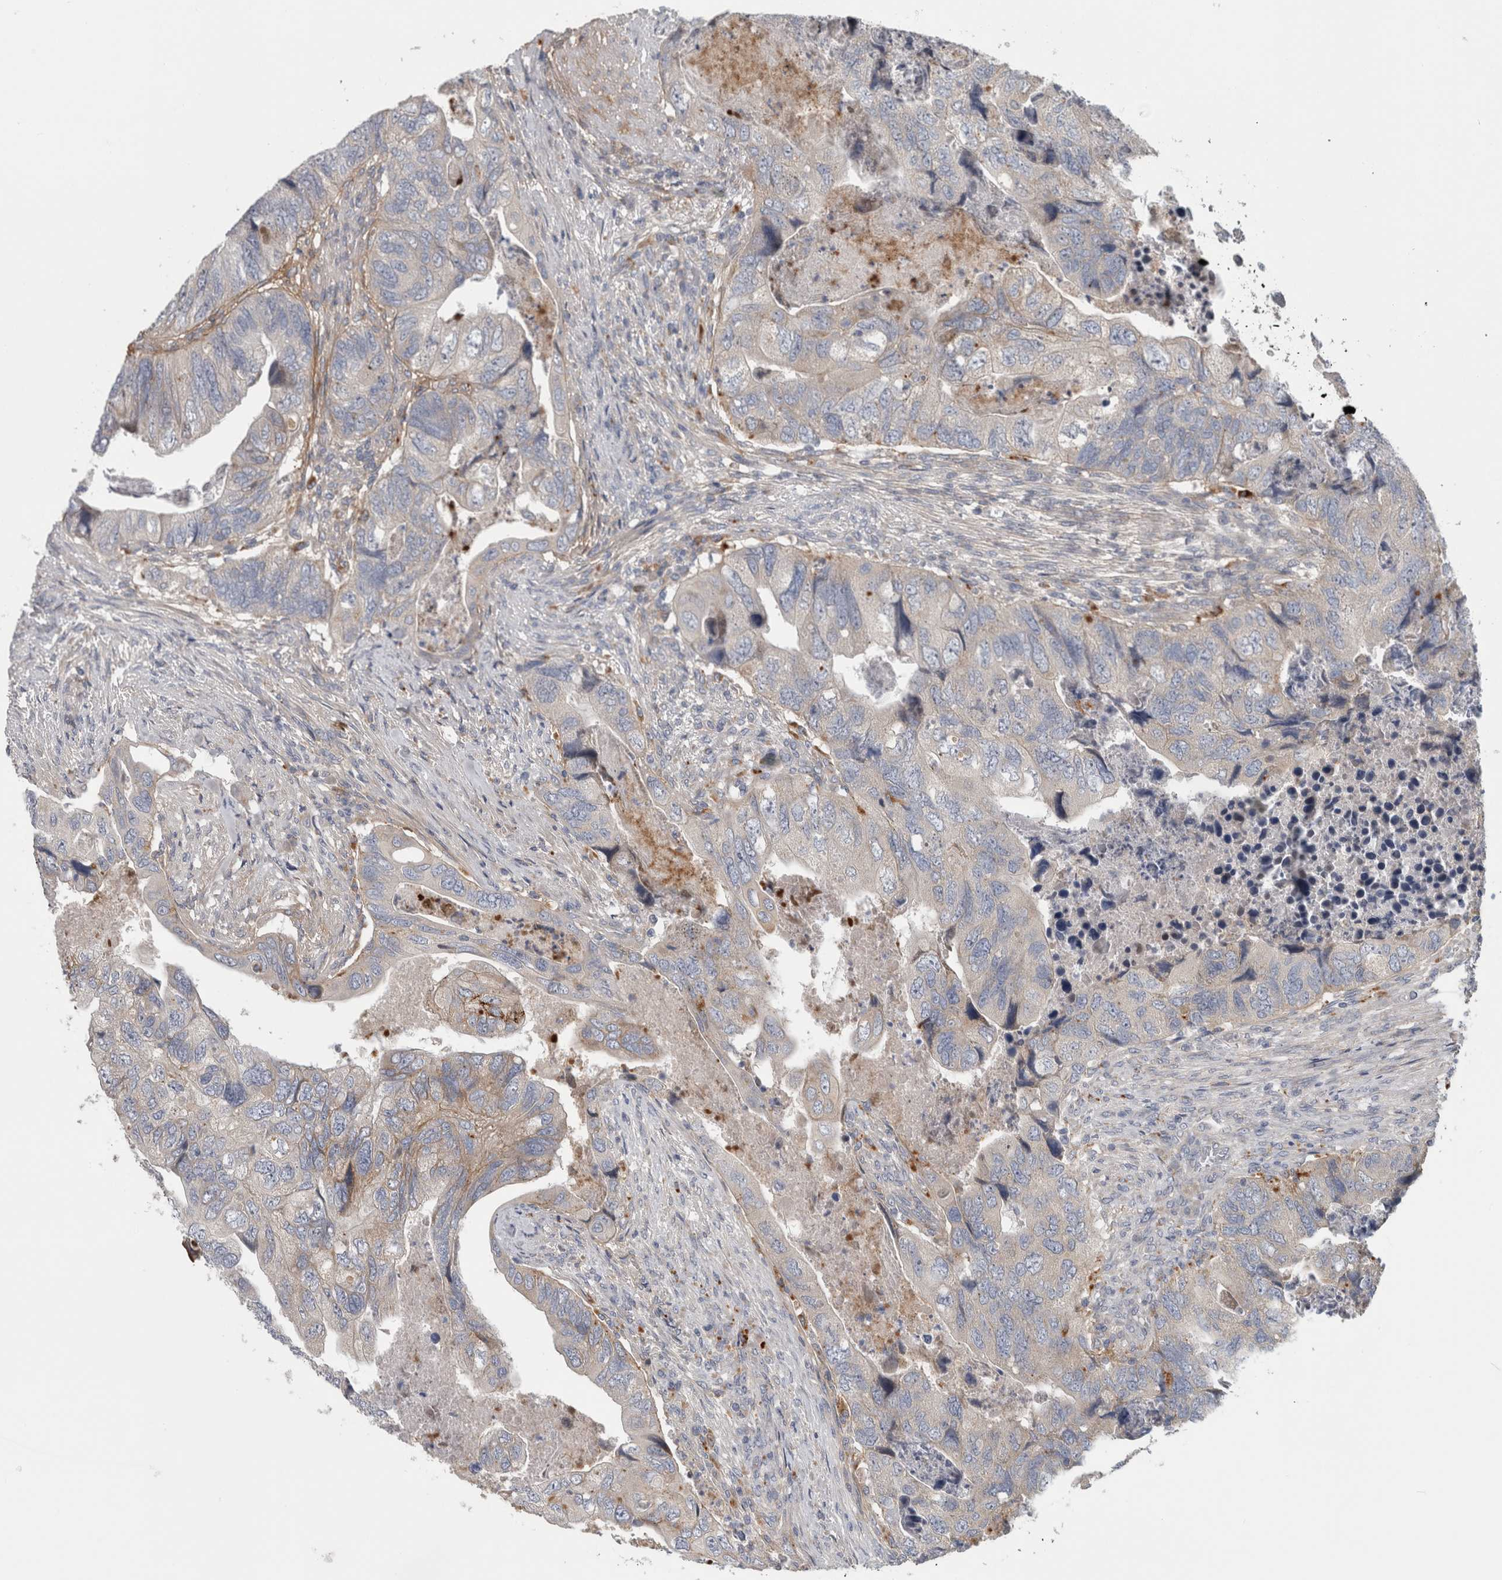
{"staining": {"intensity": "negative", "quantity": "none", "location": "none"}, "tissue": "colorectal cancer", "cell_type": "Tumor cells", "image_type": "cancer", "snomed": [{"axis": "morphology", "description": "Adenocarcinoma, NOS"}, {"axis": "topography", "description": "Rectum"}], "caption": "This is an IHC histopathology image of human colorectal adenocarcinoma. There is no positivity in tumor cells.", "gene": "ATXN2", "patient": {"sex": "male", "age": 63}}